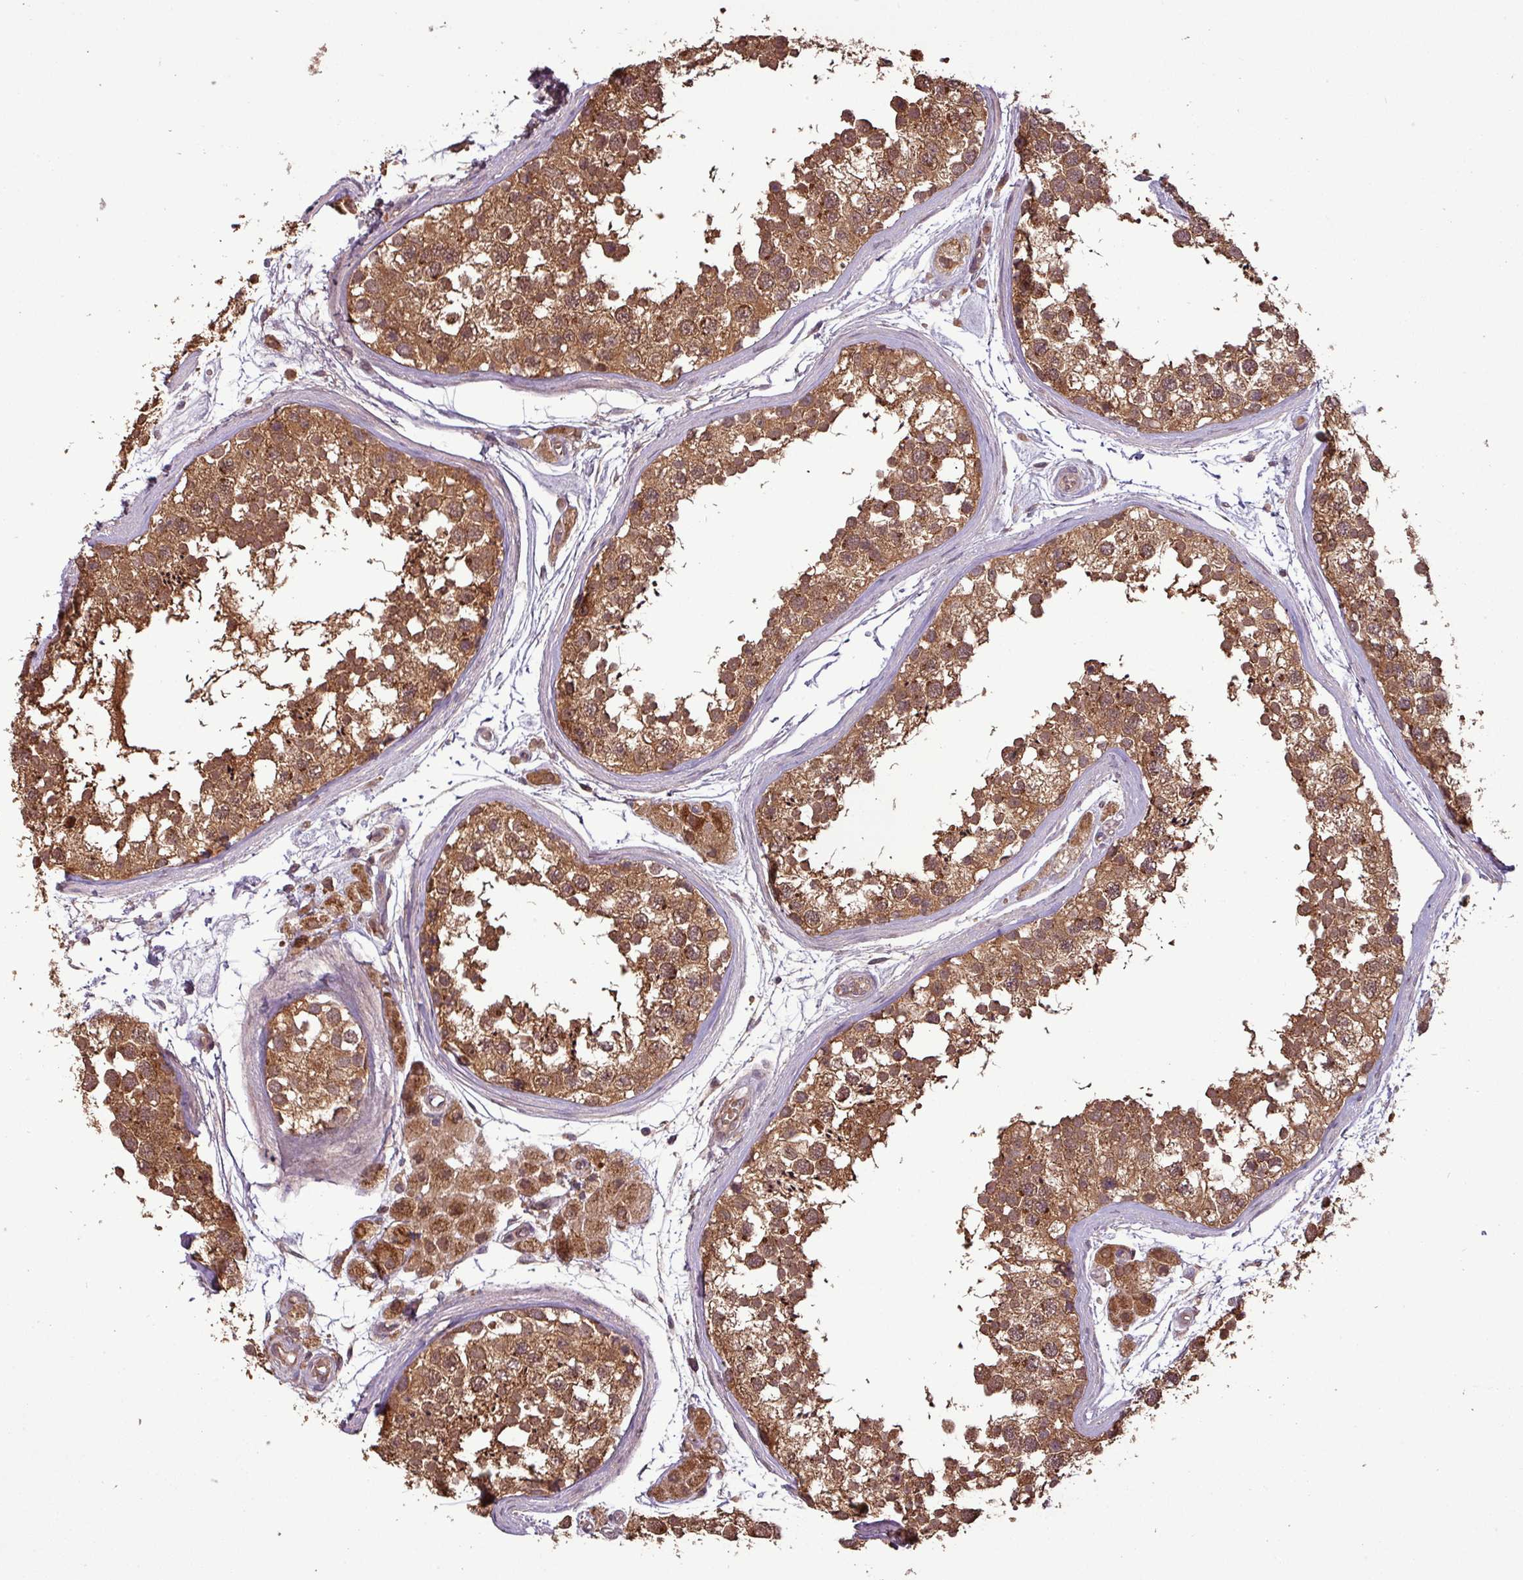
{"staining": {"intensity": "moderate", "quantity": ">75%", "location": "cytoplasmic/membranous,nuclear"}, "tissue": "testis", "cell_type": "Cells in seminiferous ducts", "image_type": "normal", "snomed": [{"axis": "morphology", "description": "Normal tissue, NOS"}, {"axis": "topography", "description": "Testis"}], "caption": "Testis stained for a protein demonstrates moderate cytoplasmic/membranous,nuclear positivity in cells in seminiferous ducts. The staining was performed using DAB (3,3'-diaminobenzidine) to visualize the protein expression in brown, while the nuclei were stained in blue with hematoxylin (Magnification: 20x).", "gene": "NT5C3A", "patient": {"sex": "male", "age": 56}}